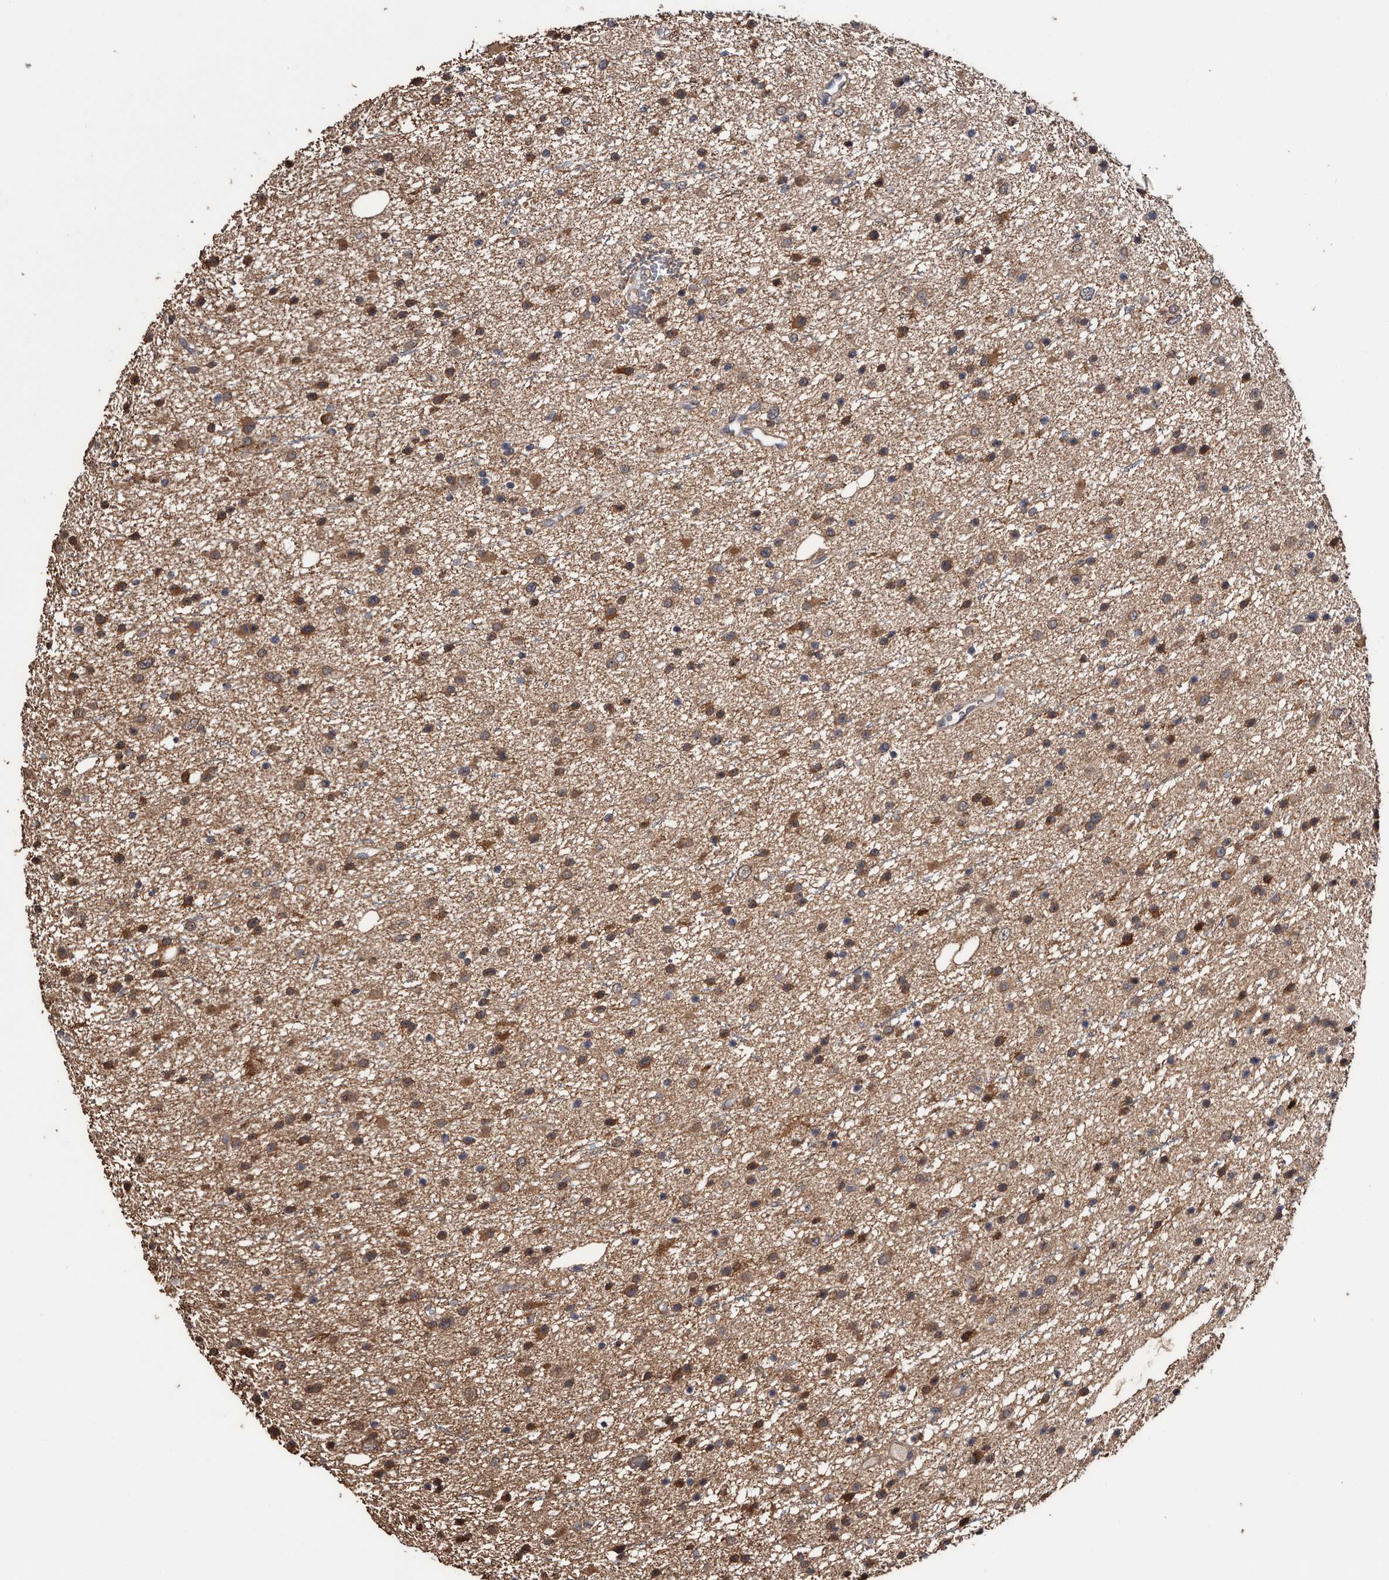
{"staining": {"intensity": "moderate", "quantity": ">75%", "location": "cytoplasmic/membranous"}, "tissue": "glioma", "cell_type": "Tumor cells", "image_type": "cancer", "snomed": [{"axis": "morphology", "description": "Glioma, malignant, Low grade"}, {"axis": "topography", "description": "Cerebral cortex"}], "caption": "This photomicrograph exhibits low-grade glioma (malignant) stained with immunohistochemistry to label a protein in brown. The cytoplasmic/membranous of tumor cells show moderate positivity for the protein. Nuclei are counter-stained blue.", "gene": "TTI2", "patient": {"sex": "female", "age": 39}}